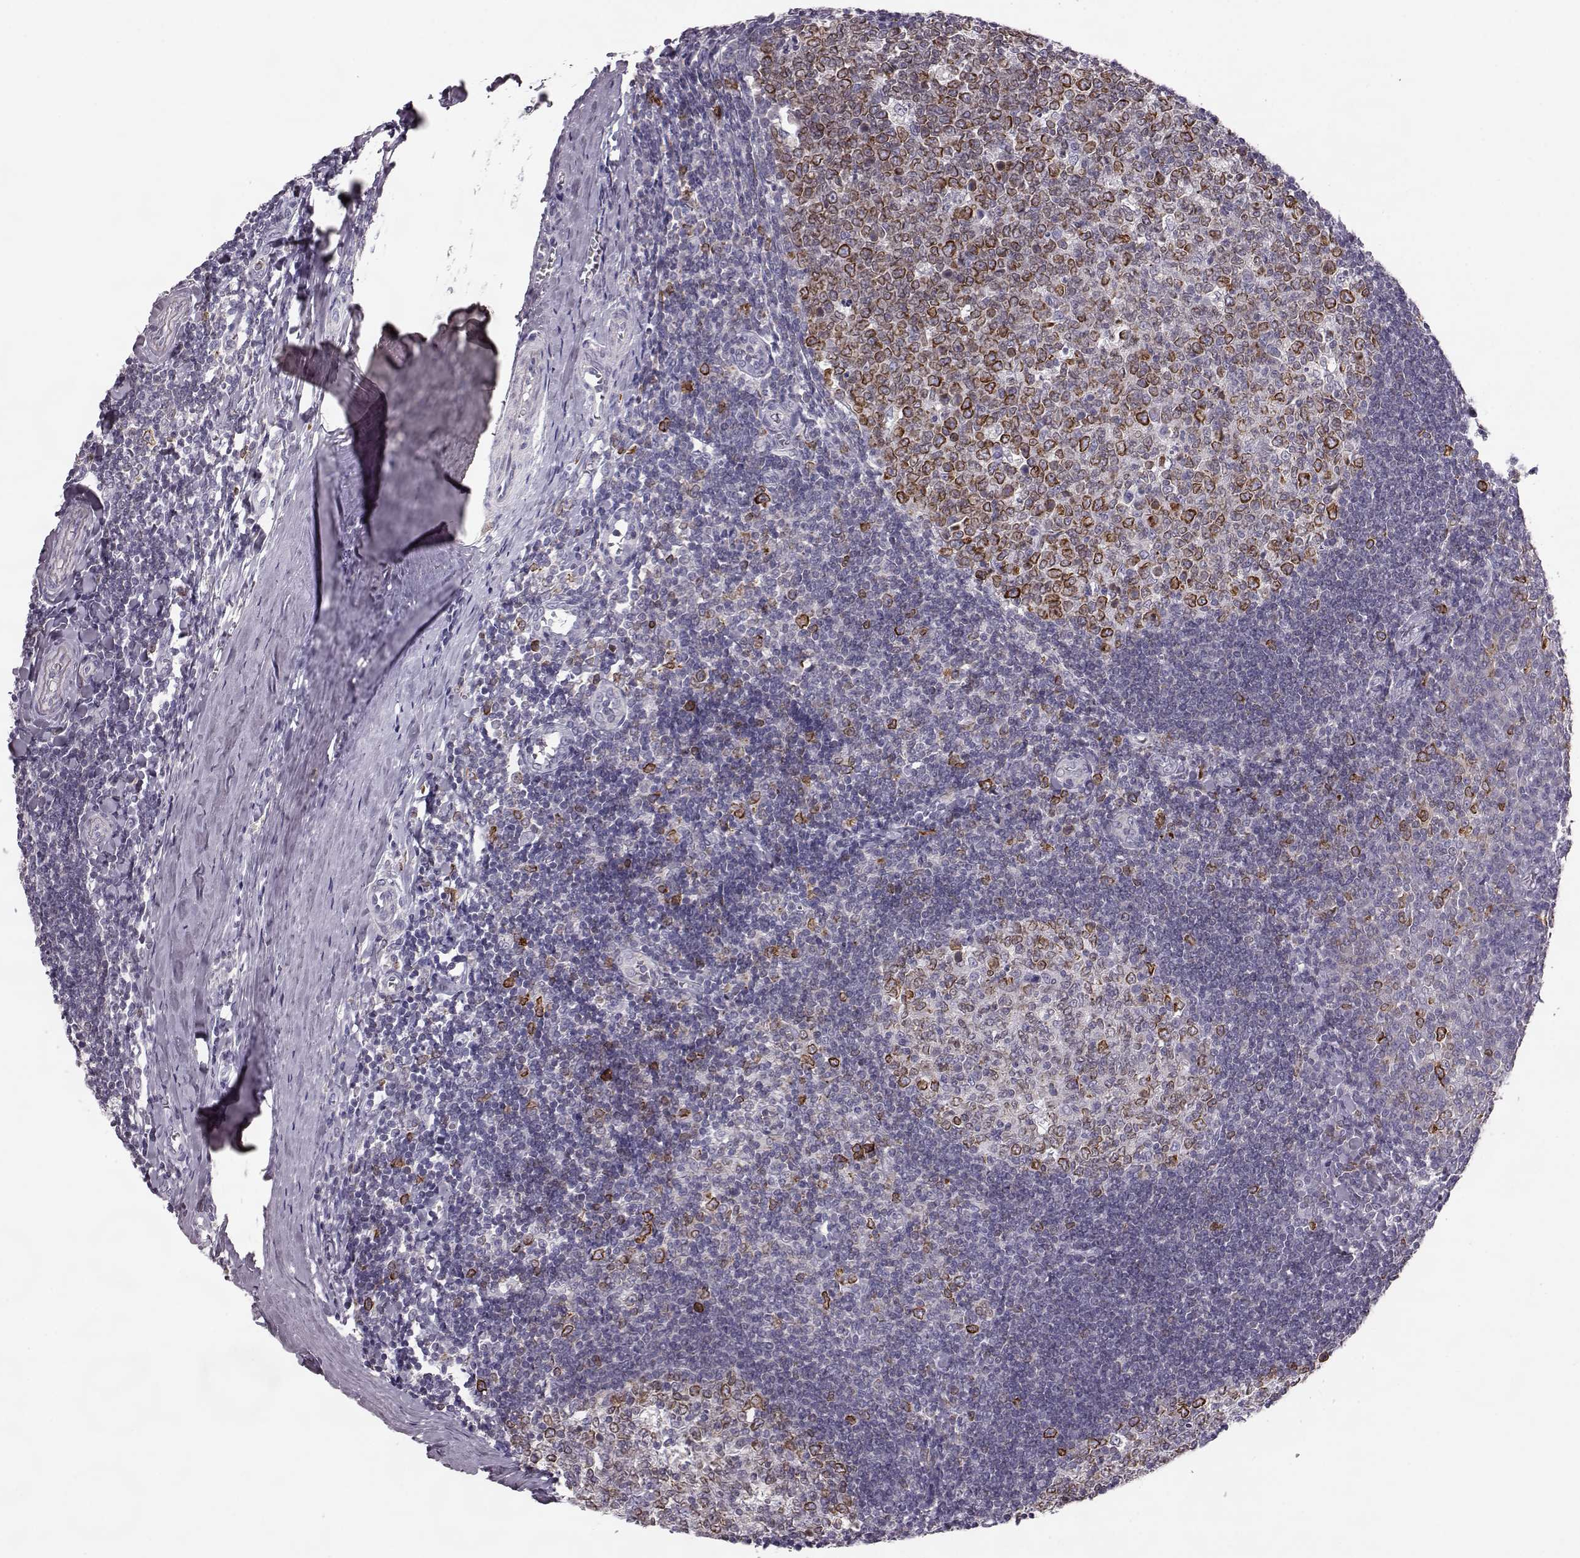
{"staining": {"intensity": "strong", "quantity": "25%-75%", "location": "cytoplasmic/membranous"}, "tissue": "tonsil", "cell_type": "Germinal center cells", "image_type": "normal", "snomed": [{"axis": "morphology", "description": "Normal tissue, NOS"}, {"axis": "topography", "description": "Tonsil"}], "caption": "This photomicrograph displays IHC staining of benign human tonsil, with high strong cytoplasmic/membranous staining in approximately 25%-75% of germinal center cells.", "gene": "ELOVL5", "patient": {"sex": "female", "age": 12}}